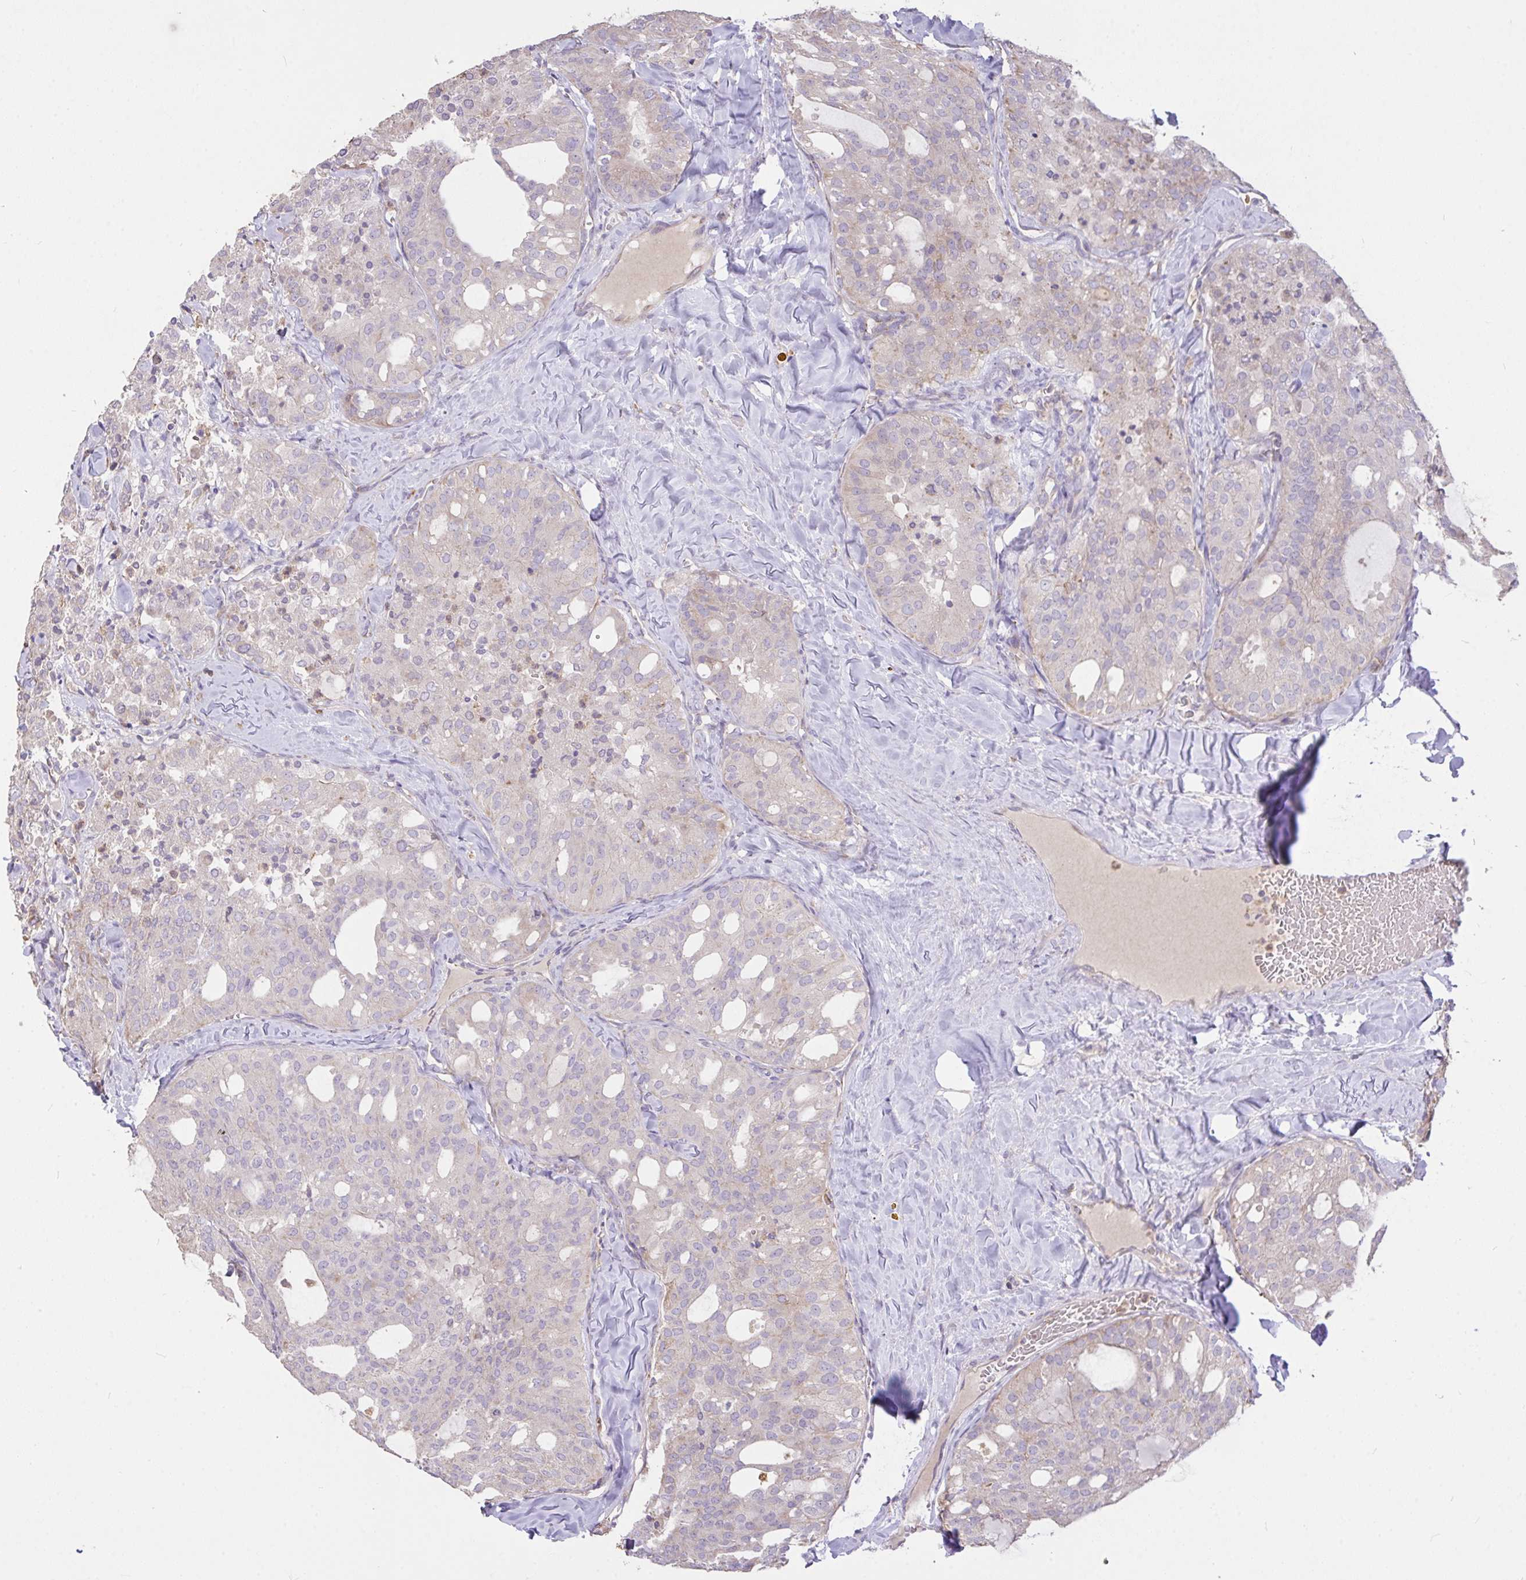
{"staining": {"intensity": "negative", "quantity": "none", "location": "none"}, "tissue": "thyroid cancer", "cell_type": "Tumor cells", "image_type": "cancer", "snomed": [{"axis": "morphology", "description": "Follicular adenoma carcinoma, NOS"}, {"axis": "topography", "description": "Thyroid gland"}], "caption": "A photomicrograph of thyroid cancer (follicular adenoma carcinoma) stained for a protein exhibits no brown staining in tumor cells.", "gene": "FCER1A", "patient": {"sex": "male", "age": 75}}